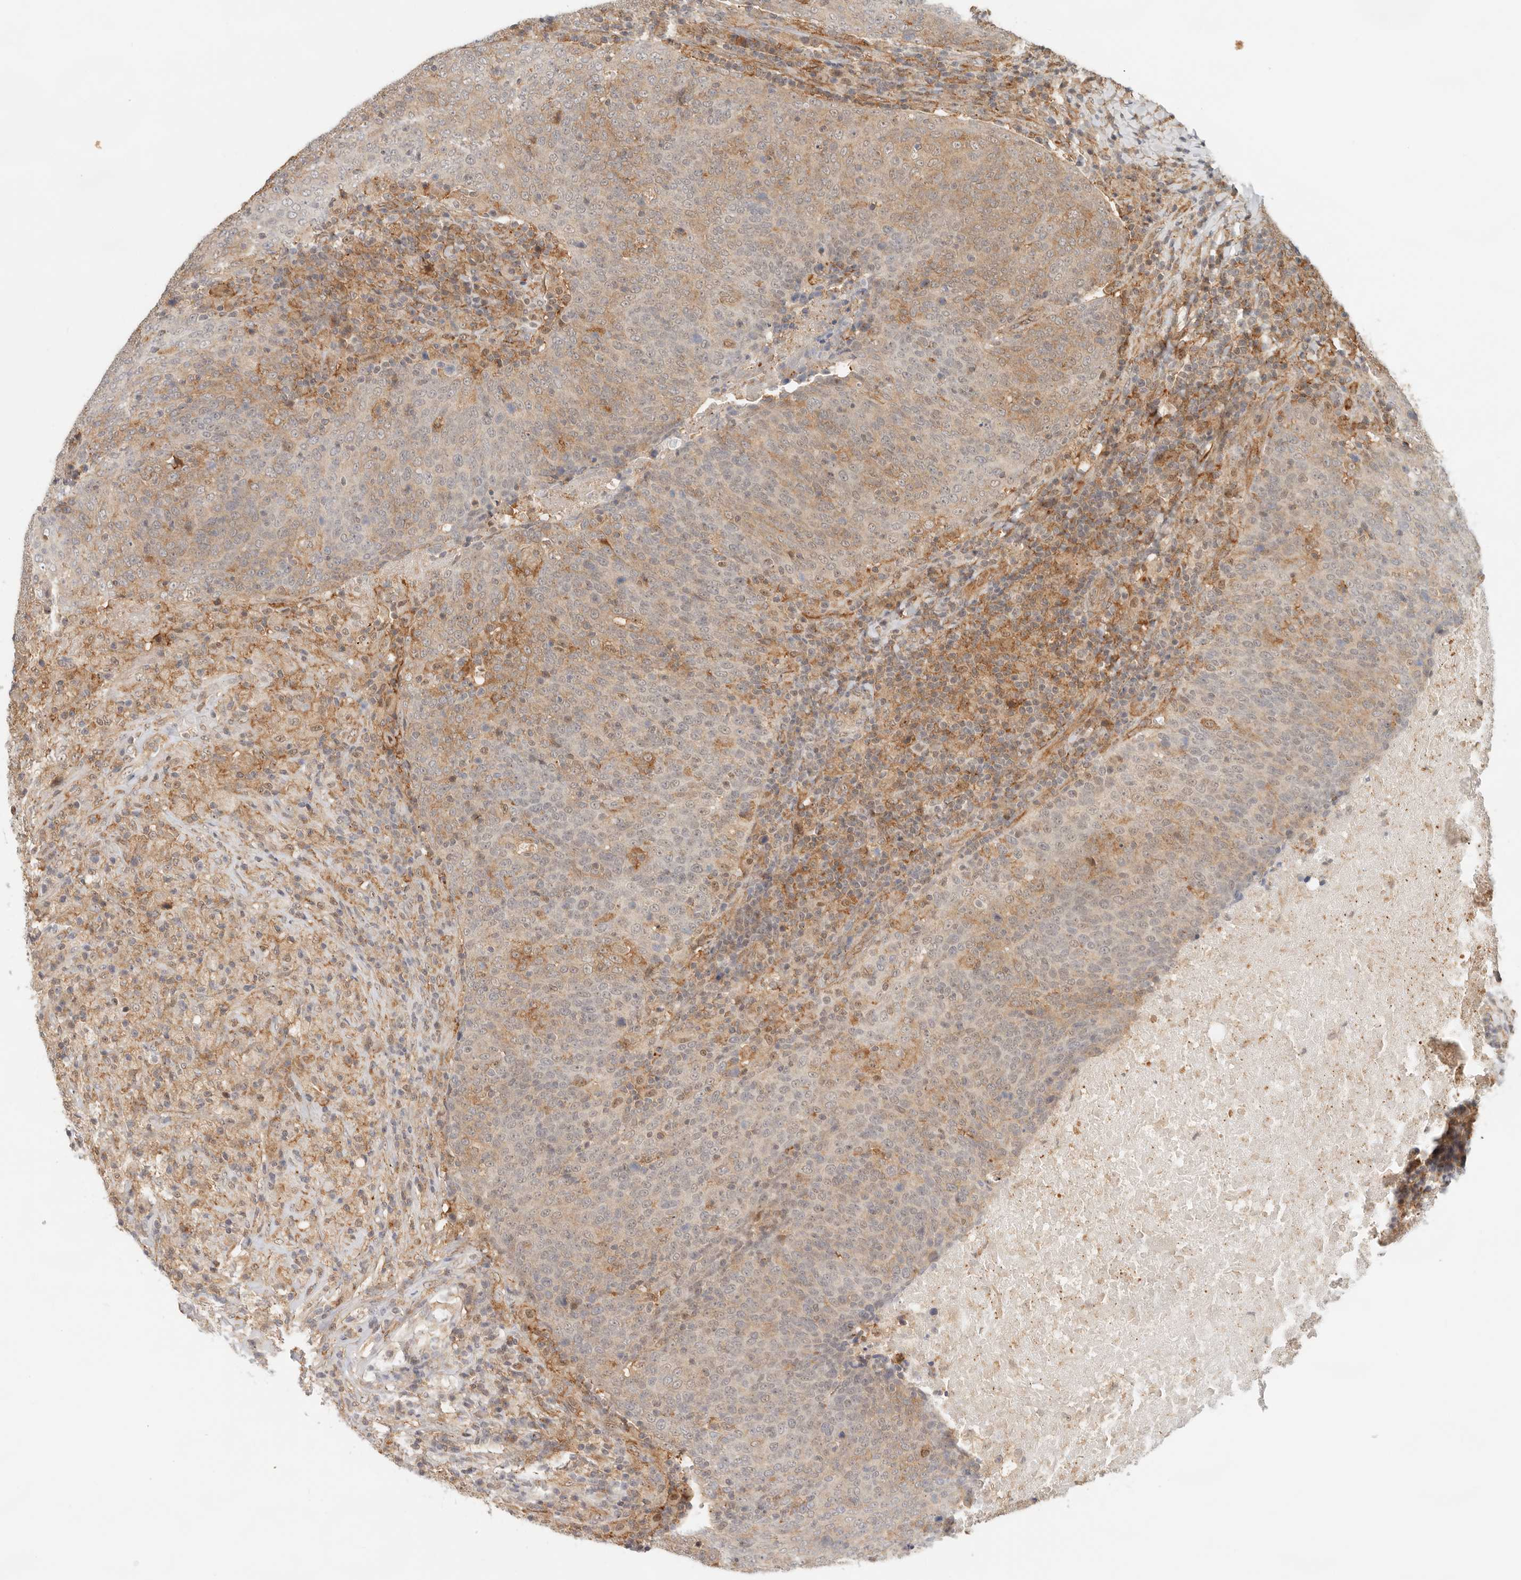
{"staining": {"intensity": "weak", "quantity": "25%-75%", "location": "cytoplasmic/membranous,nuclear"}, "tissue": "head and neck cancer", "cell_type": "Tumor cells", "image_type": "cancer", "snomed": [{"axis": "morphology", "description": "Squamous cell carcinoma, NOS"}, {"axis": "morphology", "description": "Squamous cell carcinoma, metastatic, NOS"}, {"axis": "topography", "description": "Lymph node"}, {"axis": "topography", "description": "Head-Neck"}], "caption": "An immunohistochemistry (IHC) image of neoplastic tissue is shown. Protein staining in brown labels weak cytoplasmic/membranous and nuclear positivity in squamous cell carcinoma (head and neck) within tumor cells.", "gene": "HEXD", "patient": {"sex": "male", "age": 62}}